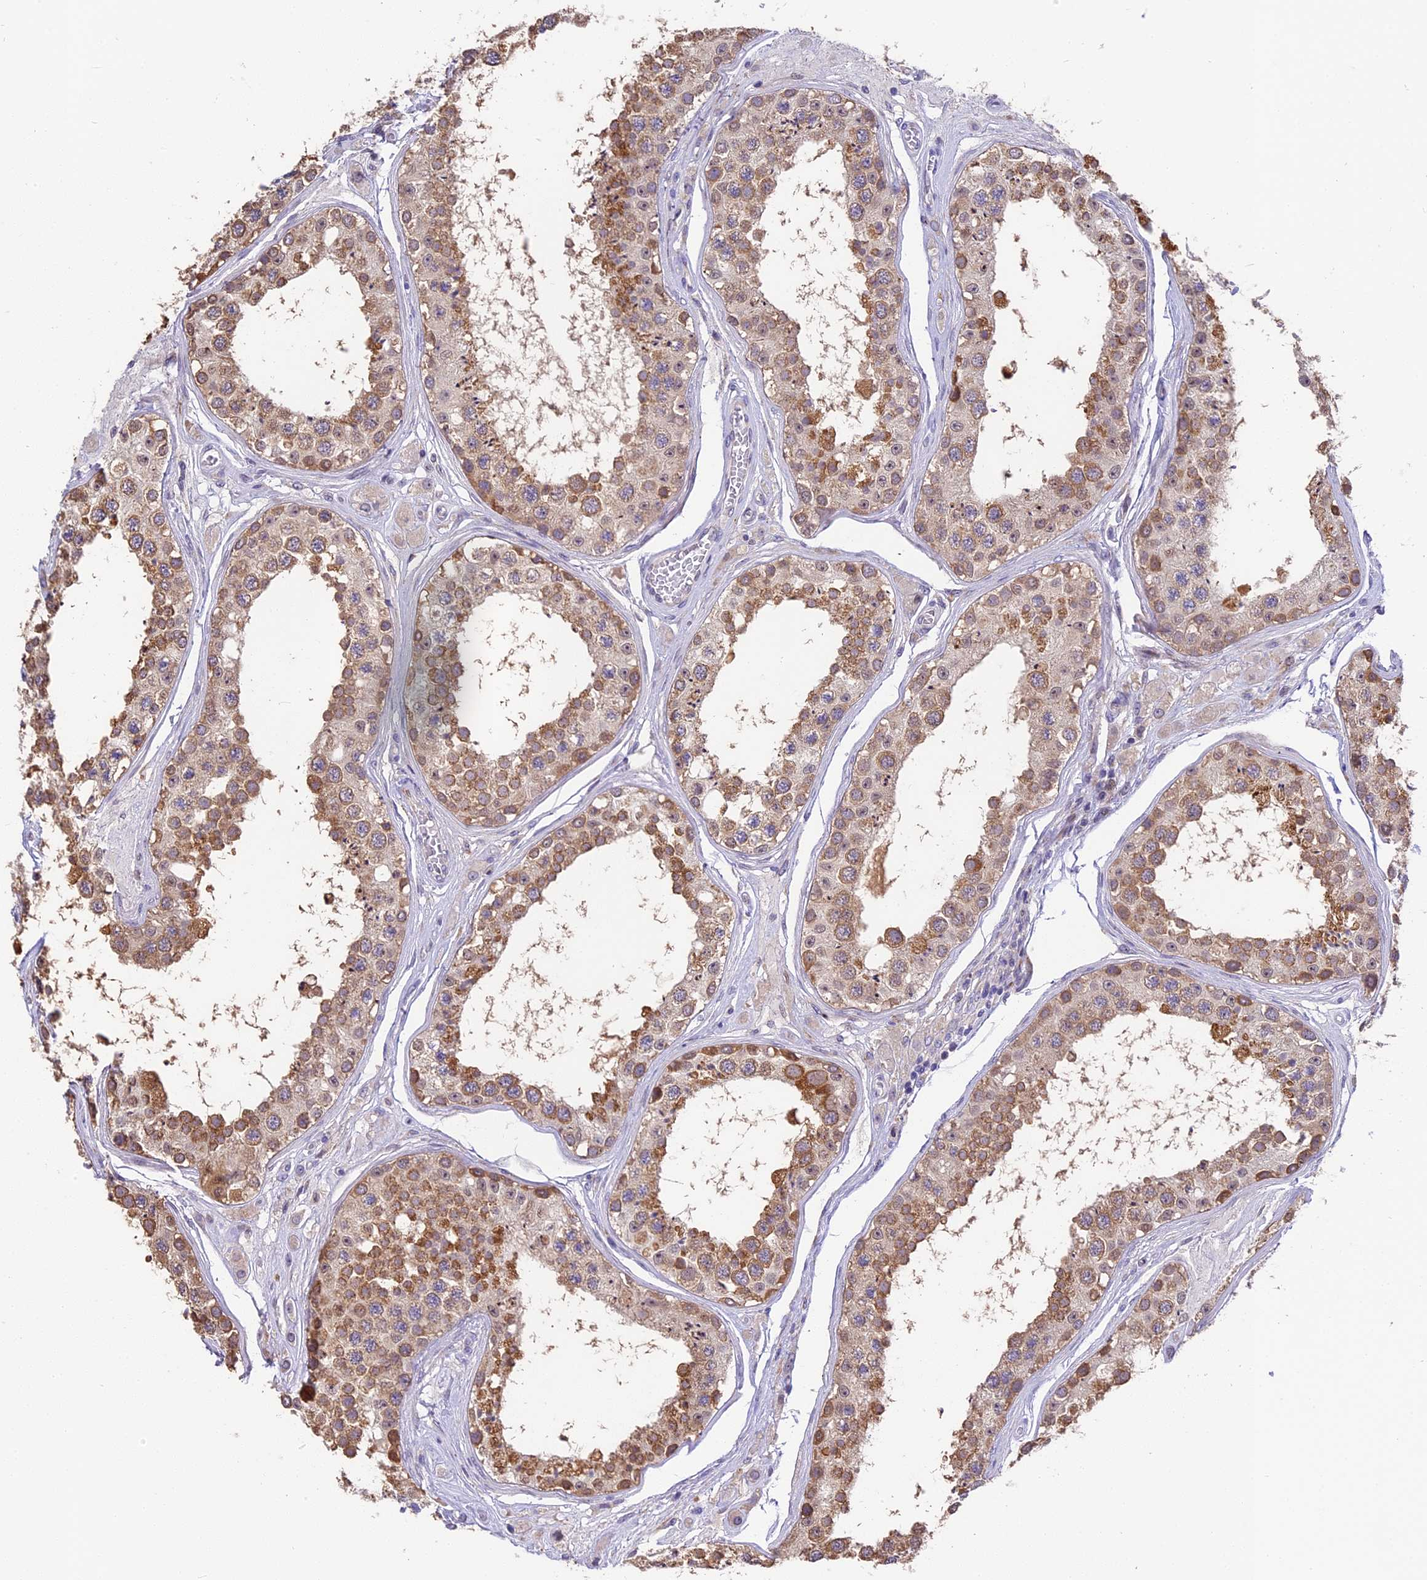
{"staining": {"intensity": "moderate", "quantity": ">75%", "location": "cytoplasmic/membranous"}, "tissue": "testis", "cell_type": "Cells in seminiferous ducts", "image_type": "normal", "snomed": [{"axis": "morphology", "description": "Normal tissue, NOS"}, {"axis": "topography", "description": "Testis"}], "caption": "Immunohistochemical staining of normal human testis demonstrates medium levels of moderate cytoplasmic/membranous staining in approximately >75% of cells in seminiferous ducts. (brown staining indicates protein expression, while blue staining denotes nuclei).", "gene": "BSCL2", "patient": {"sex": "male", "age": 25}}